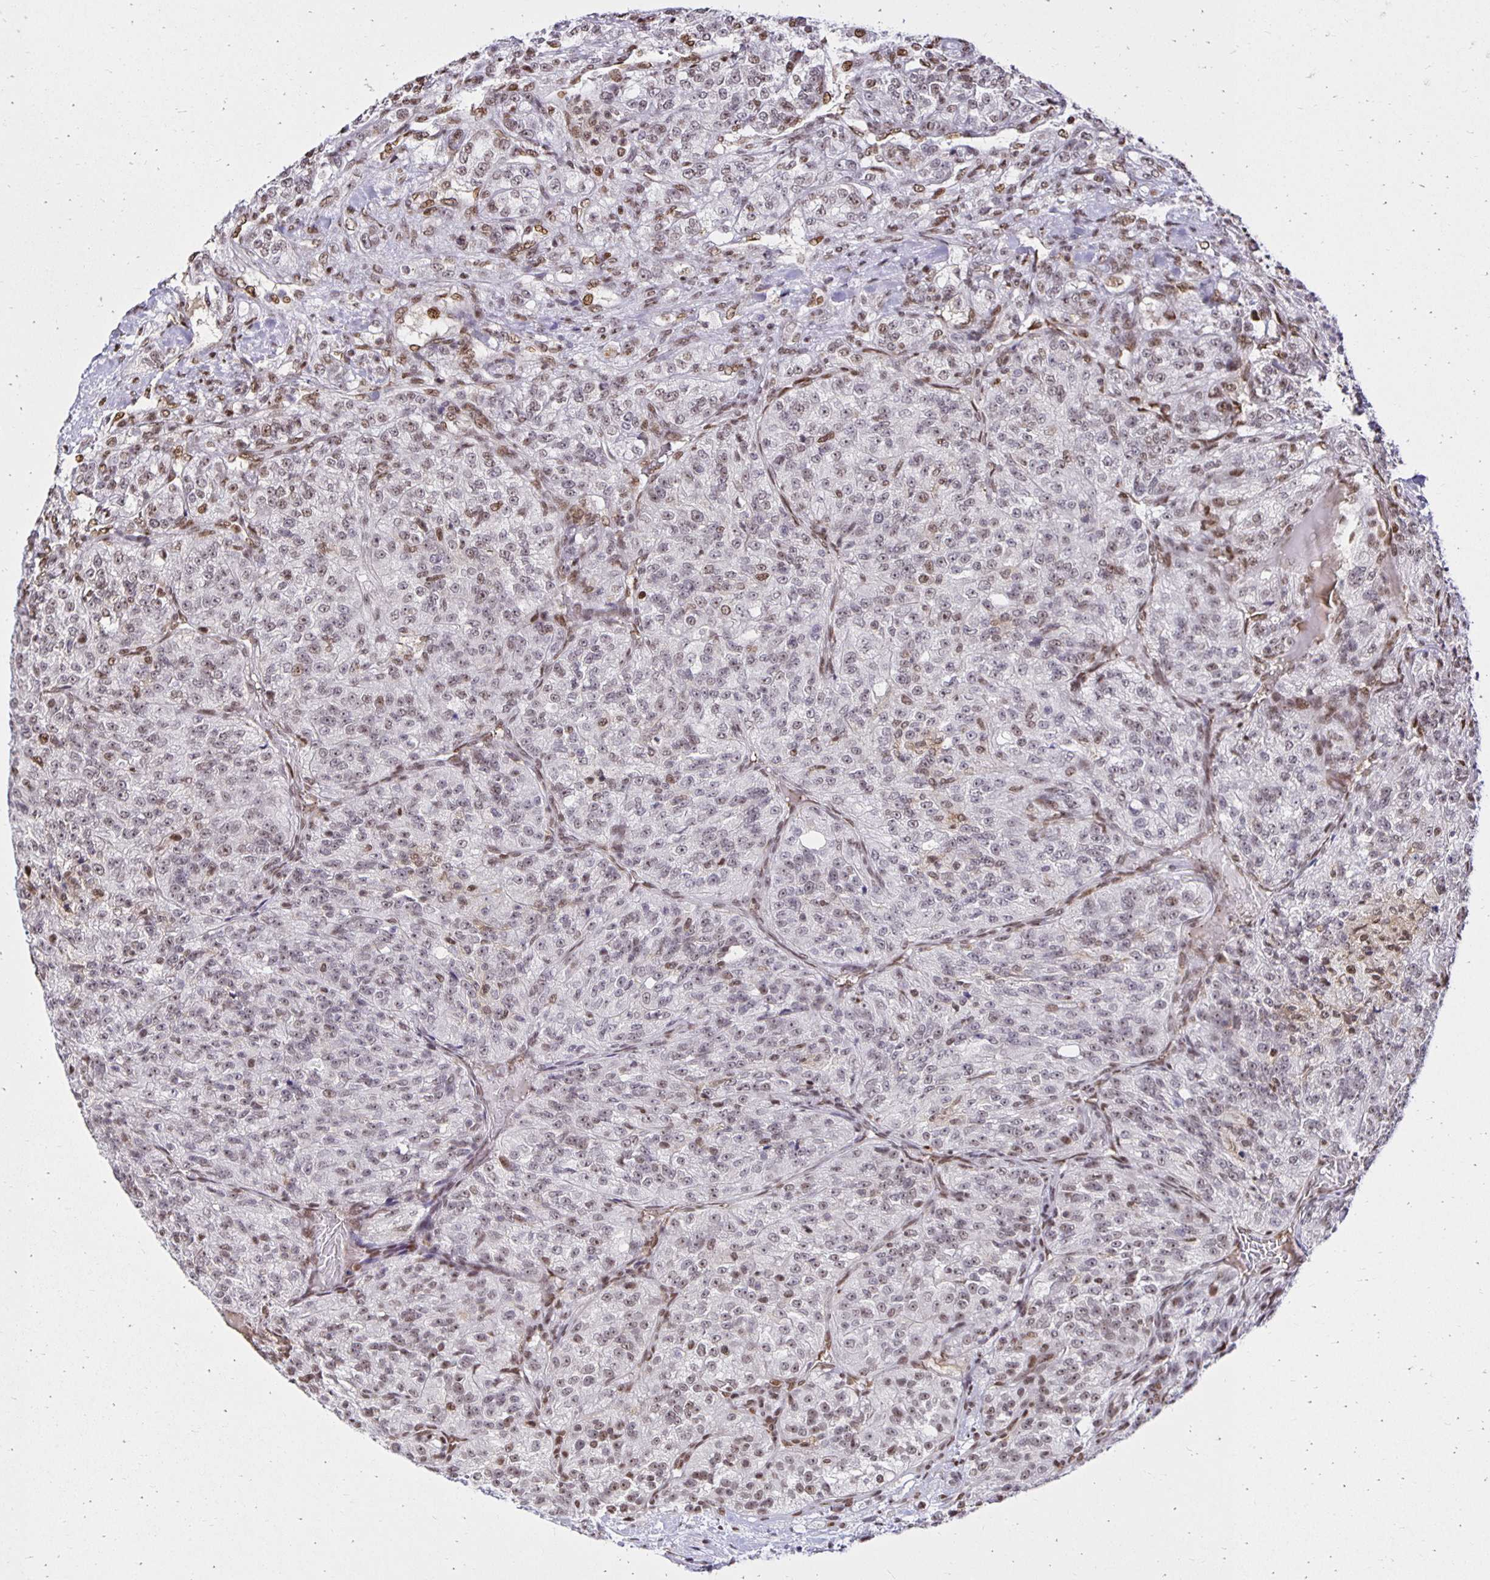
{"staining": {"intensity": "moderate", "quantity": "25%-75%", "location": "nuclear"}, "tissue": "renal cancer", "cell_type": "Tumor cells", "image_type": "cancer", "snomed": [{"axis": "morphology", "description": "Adenocarcinoma, NOS"}, {"axis": "topography", "description": "Kidney"}], "caption": "Adenocarcinoma (renal) stained for a protein demonstrates moderate nuclear positivity in tumor cells. The protein is stained brown, and the nuclei are stained in blue (DAB IHC with brightfield microscopy, high magnification).", "gene": "ZNF579", "patient": {"sex": "female", "age": 63}}